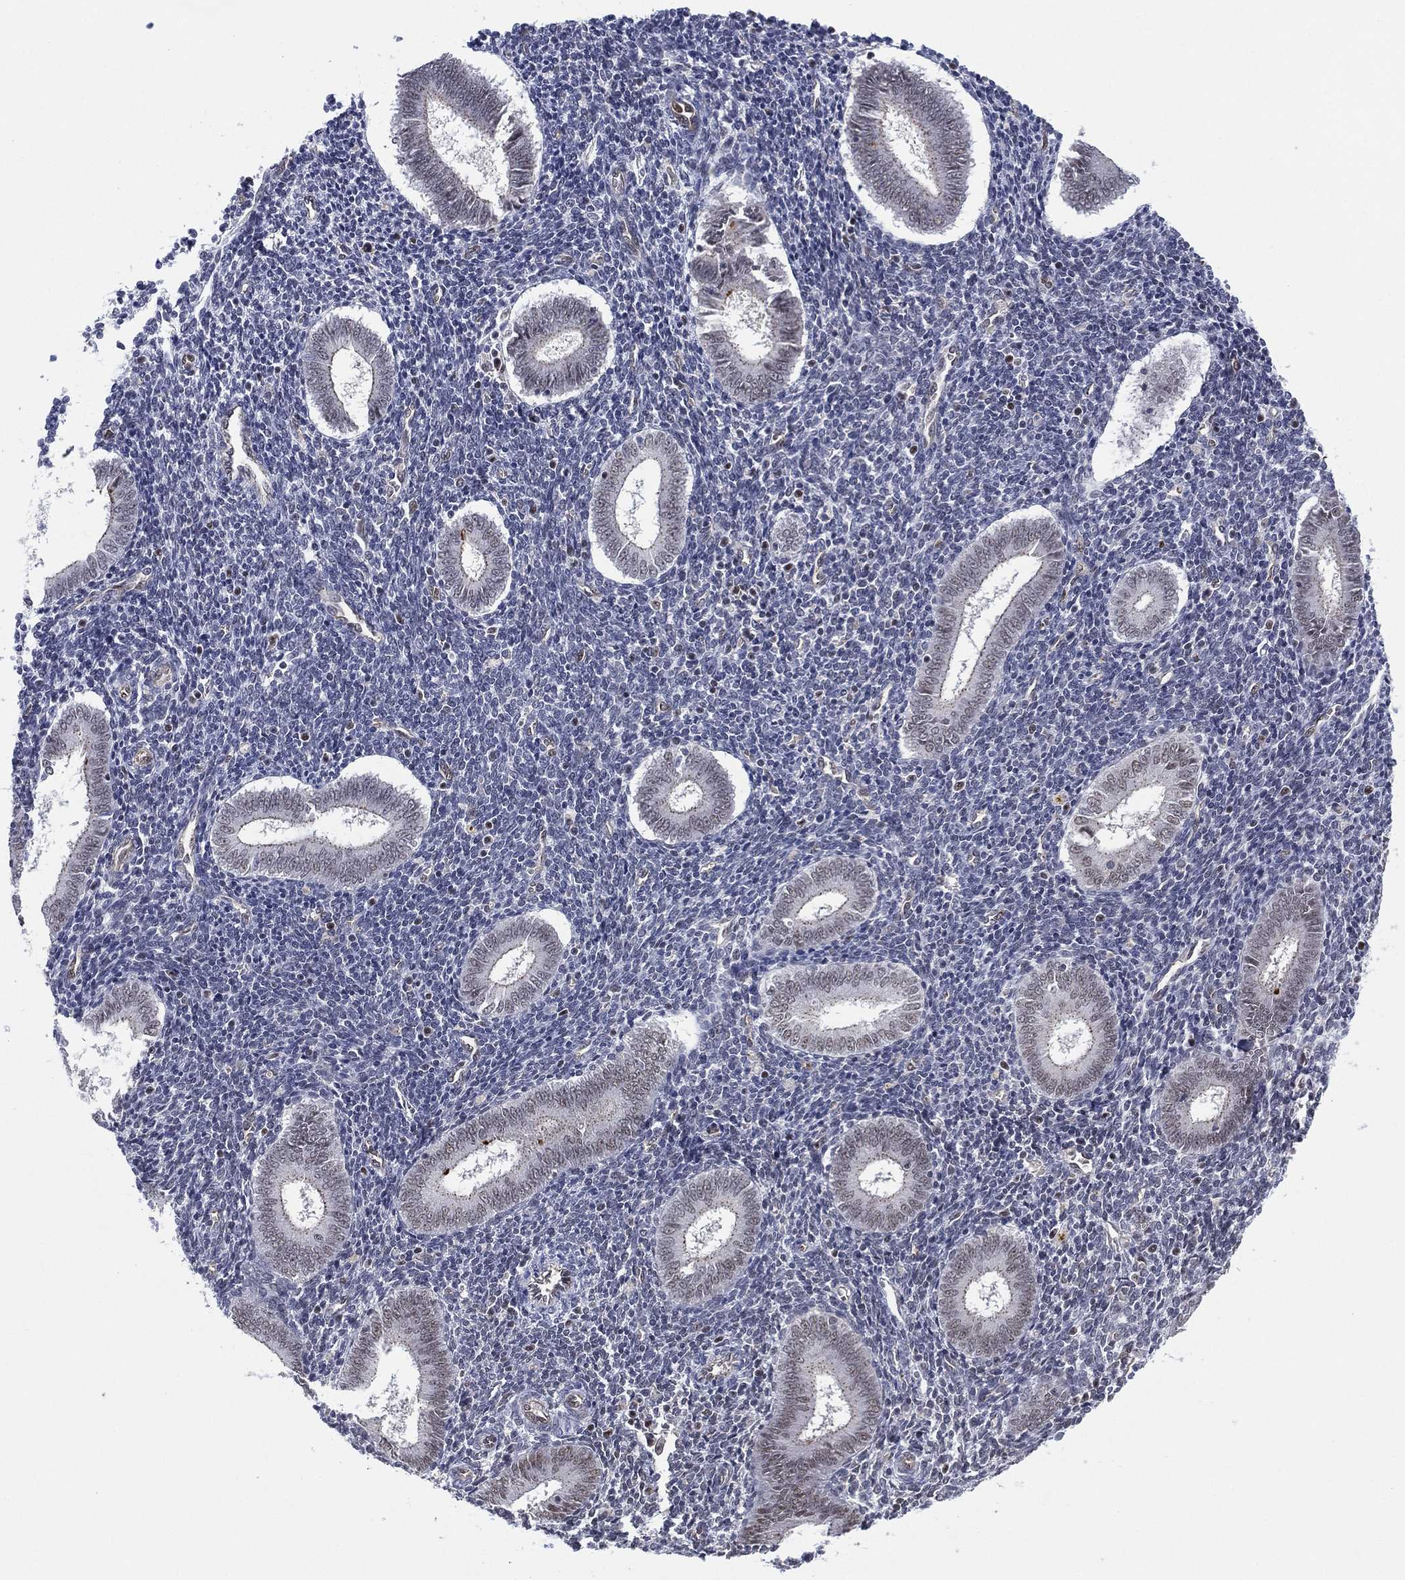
{"staining": {"intensity": "negative", "quantity": "none", "location": "none"}, "tissue": "endometrium", "cell_type": "Cells in endometrial stroma", "image_type": "normal", "snomed": [{"axis": "morphology", "description": "Normal tissue, NOS"}, {"axis": "topography", "description": "Endometrium"}], "caption": "Cells in endometrial stroma are negative for protein expression in unremarkable human endometrium. (Brightfield microscopy of DAB immunohistochemistry (IHC) at high magnification).", "gene": "GSE1", "patient": {"sex": "female", "age": 25}}